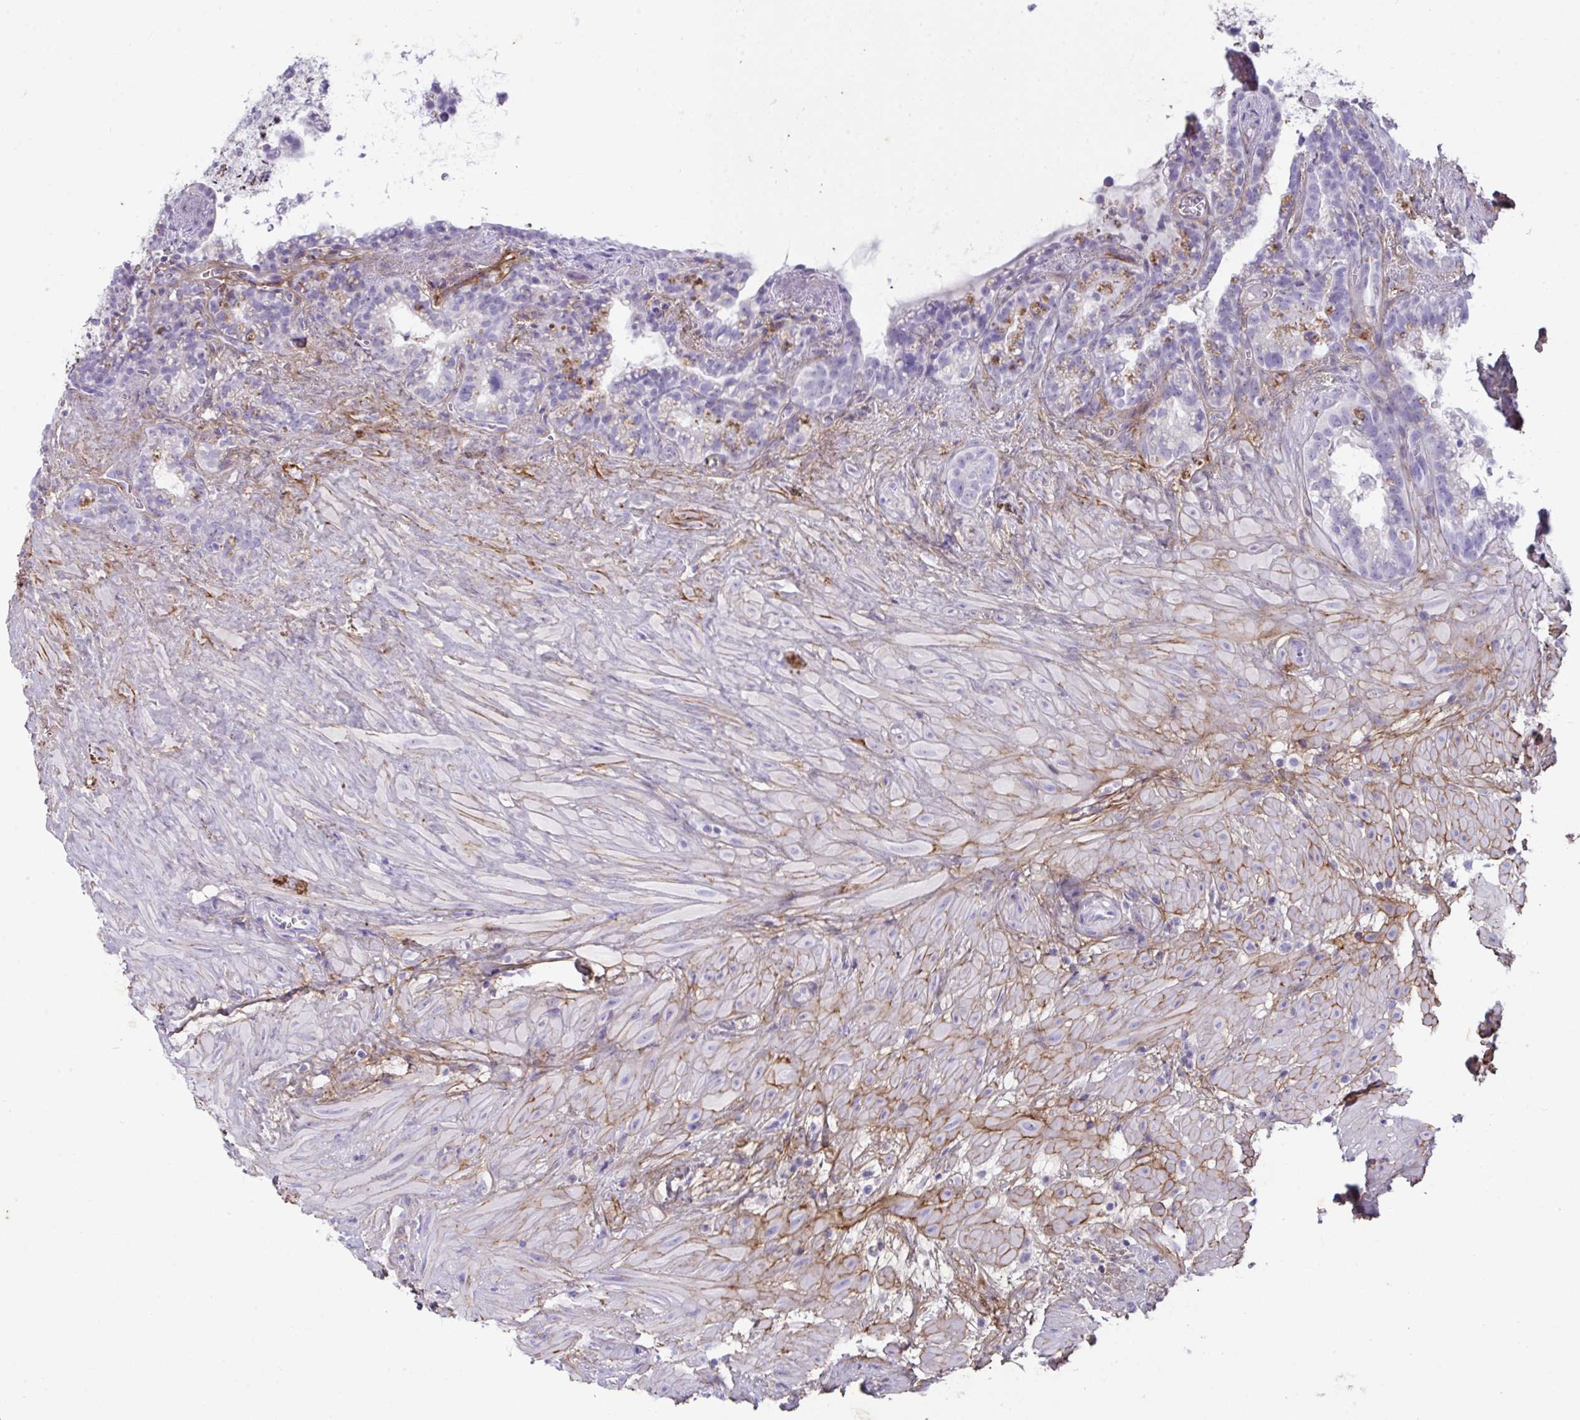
{"staining": {"intensity": "negative", "quantity": "none", "location": "none"}, "tissue": "seminal vesicle", "cell_type": "Glandular cells", "image_type": "normal", "snomed": [{"axis": "morphology", "description": "Normal tissue, NOS"}, {"axis": "topography", "description": "Seminal veicle"}], "caption": "The histopathology image displays no staining of glandular cells in benign seminal vesicle. (Stains: DAB (3,3'-diaminobenzidine) IHC with hematoxylin counter stain, Microscopy: brightfield microscopy at high magnification).", "gene": "LHFPL6", "patient": {"sex": "male", "age": 76}}